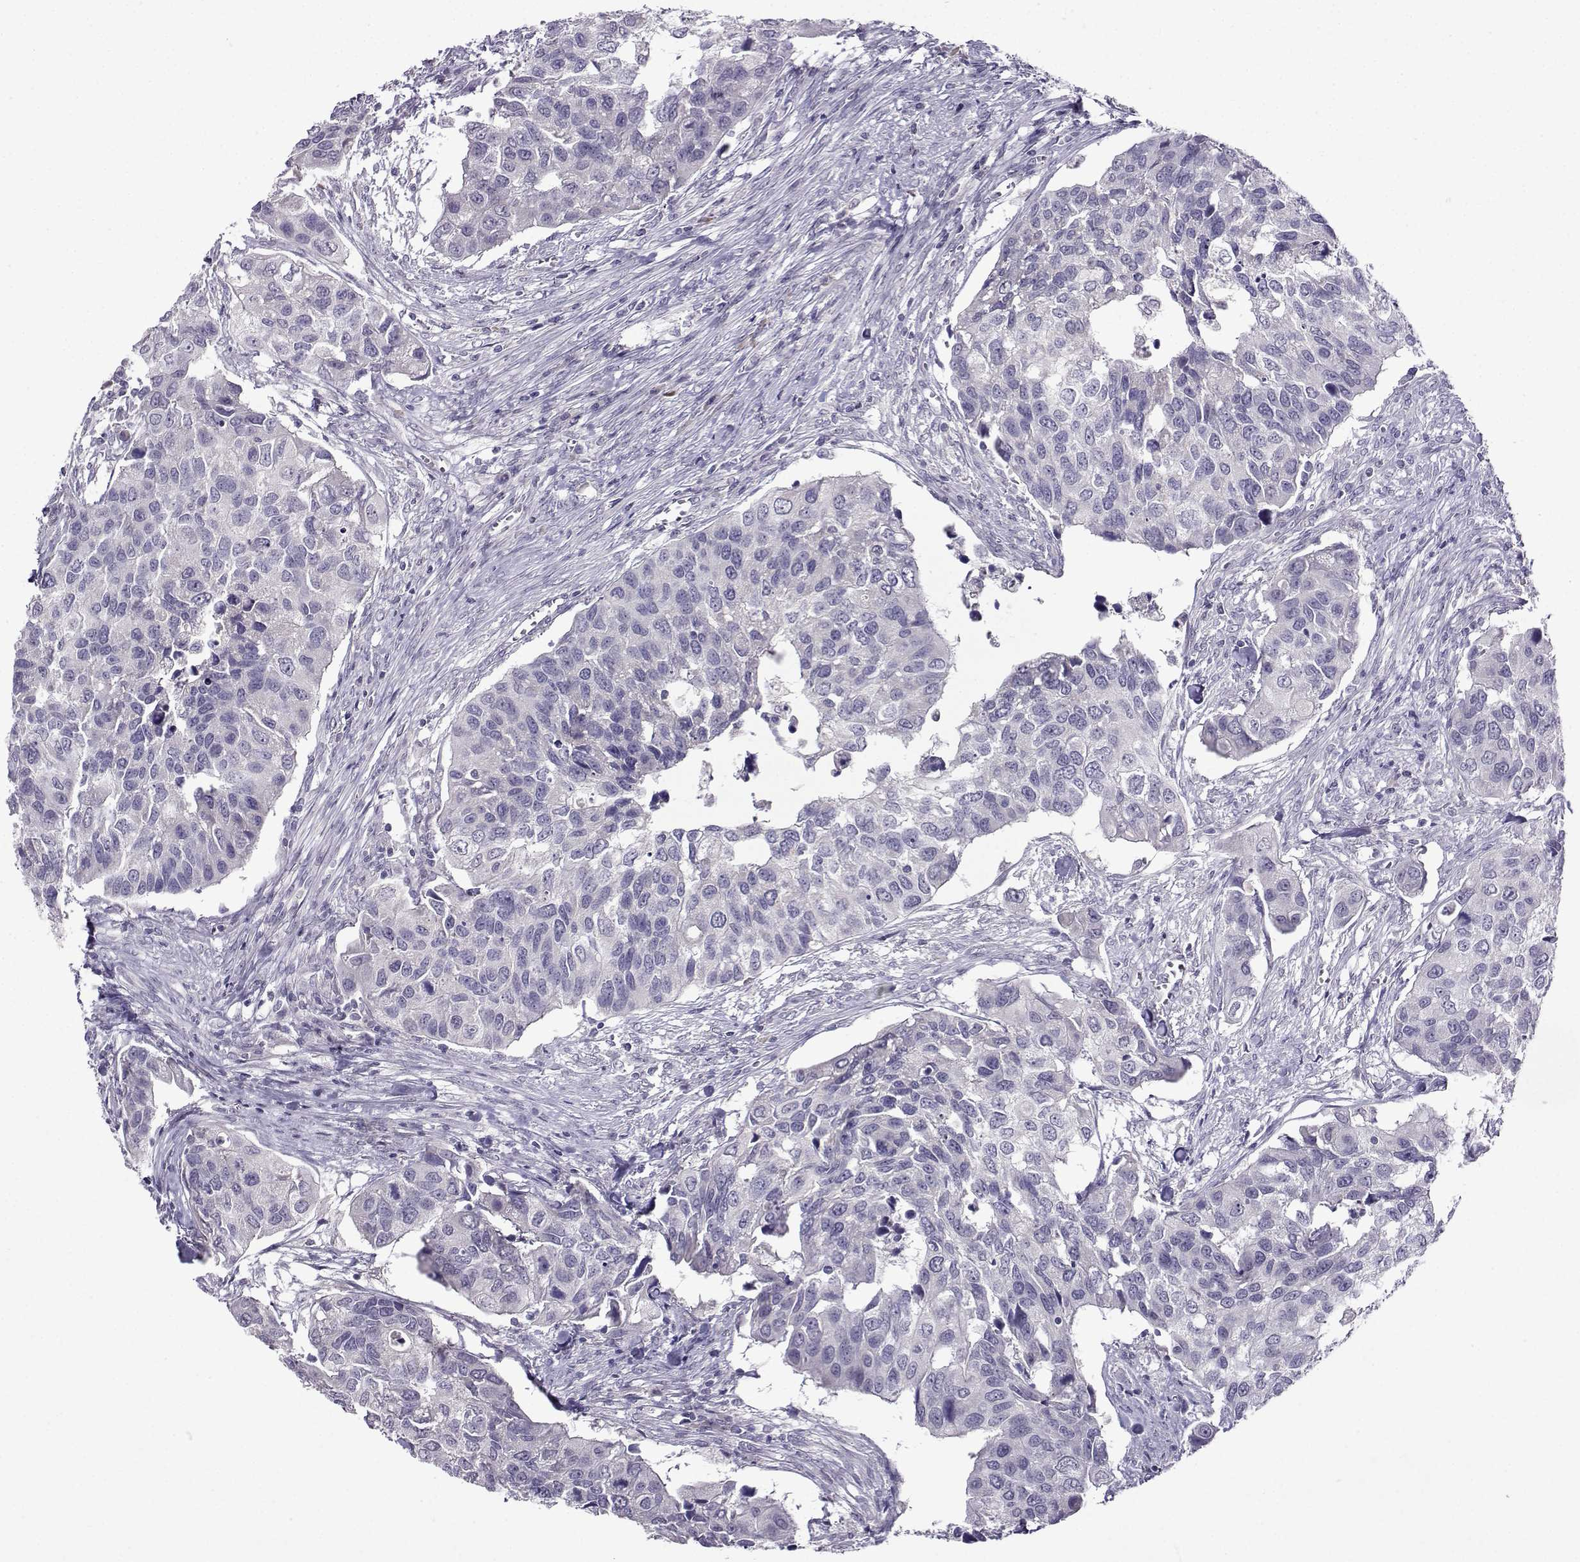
{"staining": {"intensity": "negative", "quantity": "none", "location": "none"}, "tissue": "urothelial cancer", "cell_type": "Tumor cells", "image_type": "cancer", "snomed": [{"axis": "morphology", "description": "Urothelial carcinoma, High grade"}, {"axis": "topography", "description": "Urinary bladder"}], "caption": "There is no significant positivity in tumor cells of urothelial cancer.", "gene": "CRYBB1", "patient": {"sex": "male", "age": 60}}